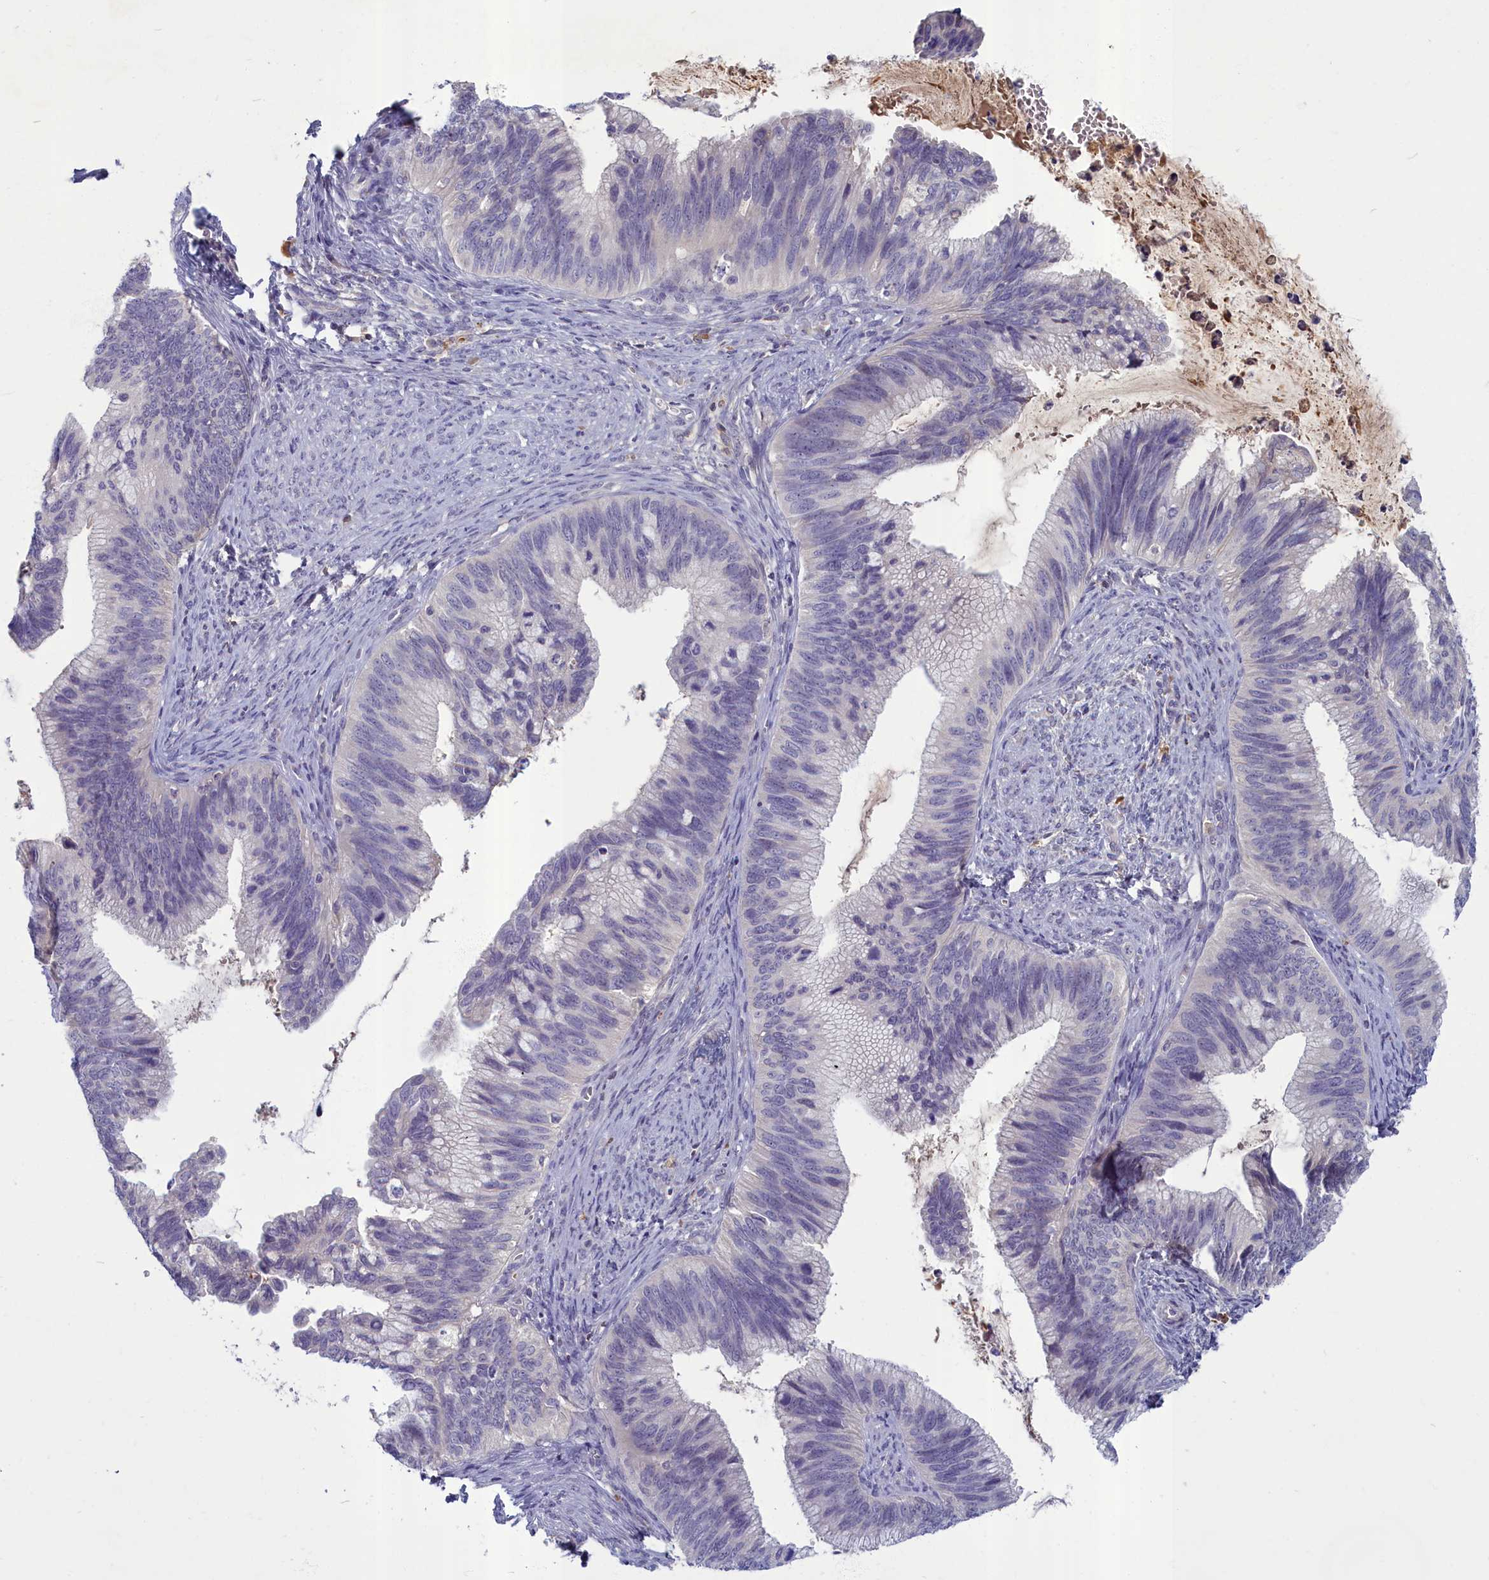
{"staining": {"intensity": "negative", "quantity": "none", "location": "none"}, "tissue": "cervical cancer", "cell_type": "Tumor cells", "image_type": "cancer", "snomed": [{"axis": "morphology", "description": "Adenocarcinoma, NOS"}, {"axis": "topography", "description": "Cervix"}], "caption": "DAB (3,3'-diaminobenzidine) immunohistochemical staining of cervical cancer (adenocarcinoma) shows no significant expression in tumor cells.", "gene": "SV2C", "patient": {"sex": "female", "age": 42}}